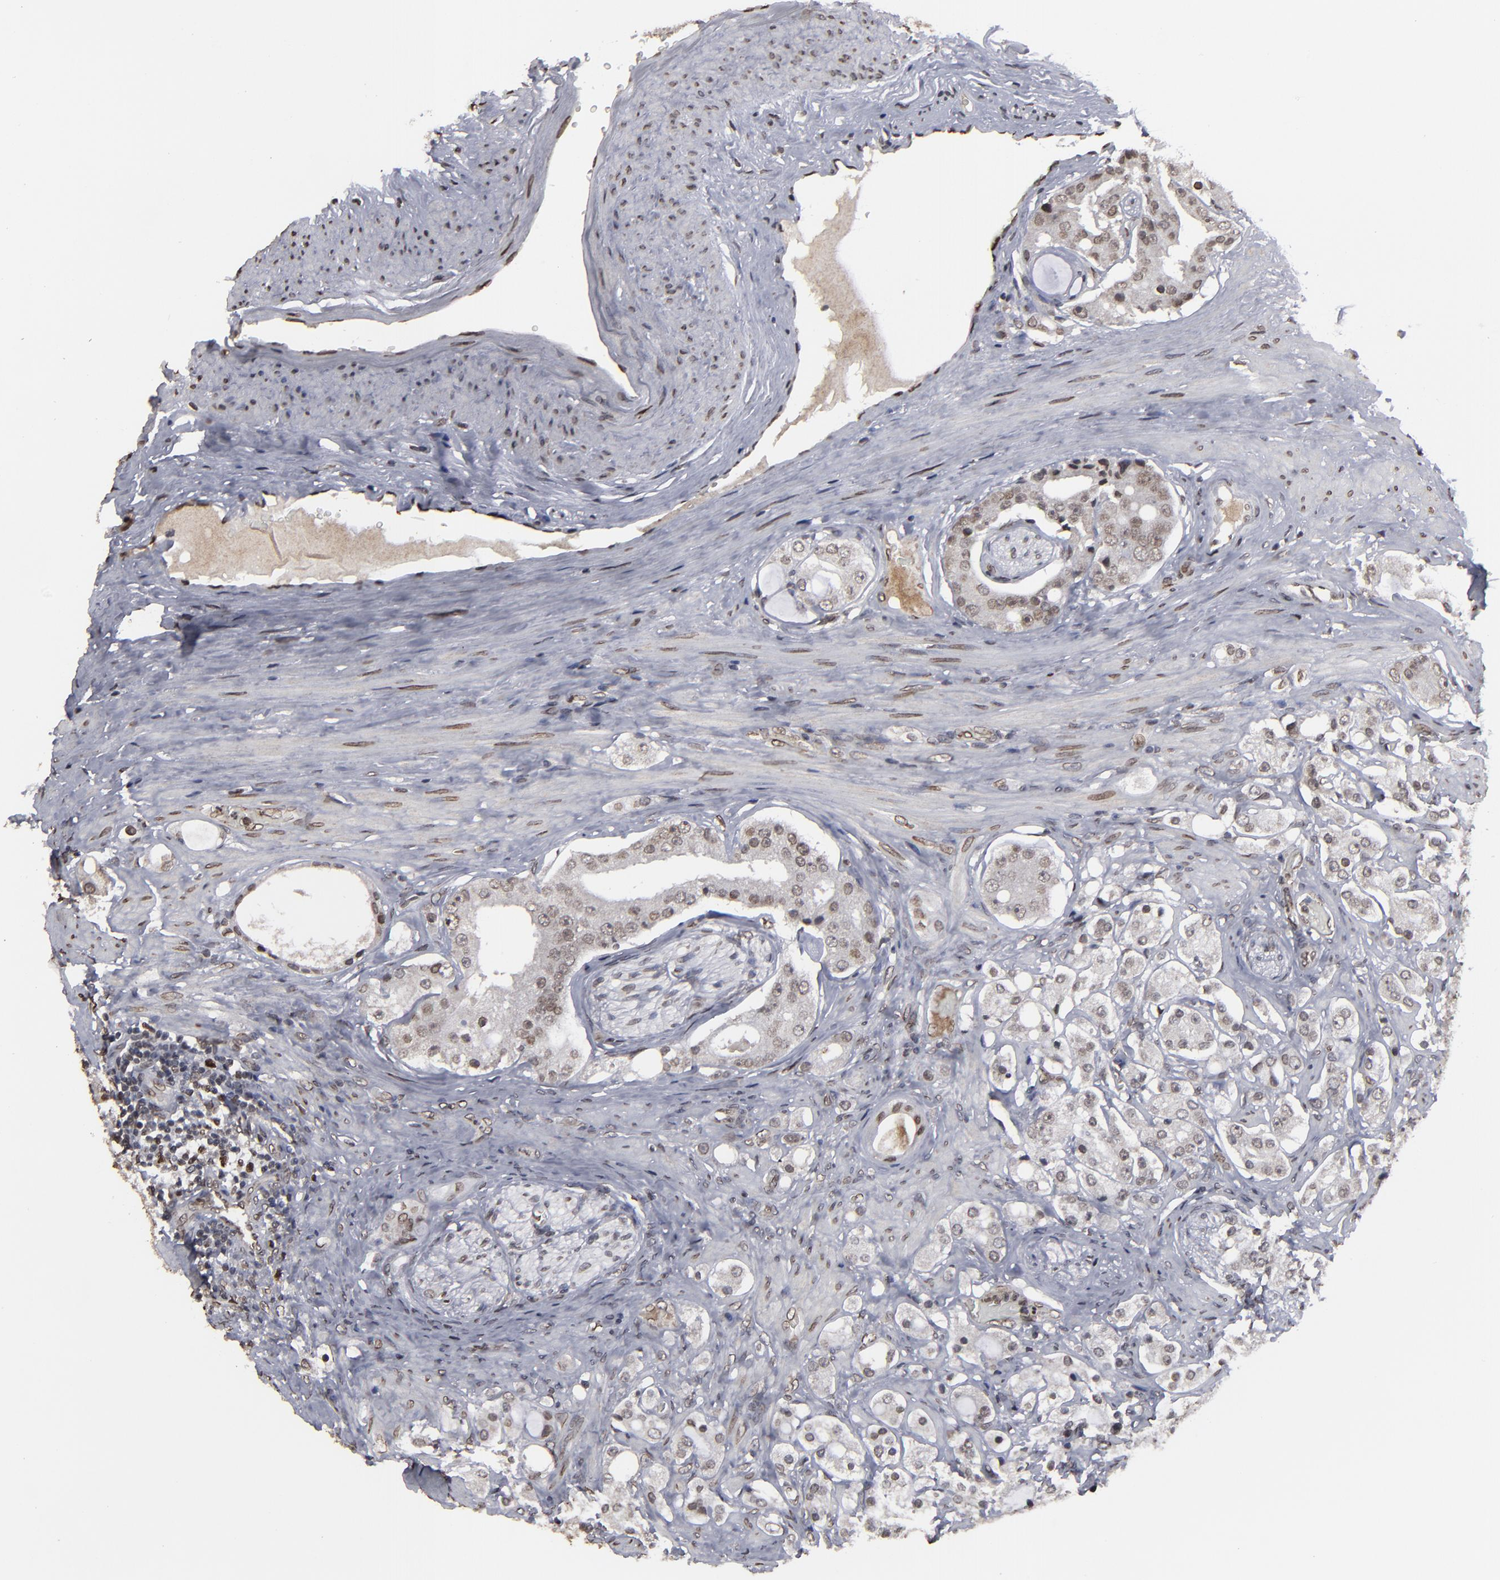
{"staining": {"intensity": "weak", "quantity": ">75%", "location": "nuclear"}, "tissue": "prostate cancer", "cell_type": "Tumor cells", "image_type": "cancer", "snomed": [{"axis": "morphology", "description": "Adenocarcinoma, High grade"}, {"axis": "topography", "description": "Prostate"}], "caption": "A low amount of weak nuclear positivity is present in approximately >75% of tumor cells in prostate cancer (adenocarcinoma (high-grade)) tissue. (DAB (3,3'-diaminobenzidine) = brown stain, brightfield microscopy at high magnification).", "gene": "BAZ1A", "patient": {"sex": "male", "age": 68}}